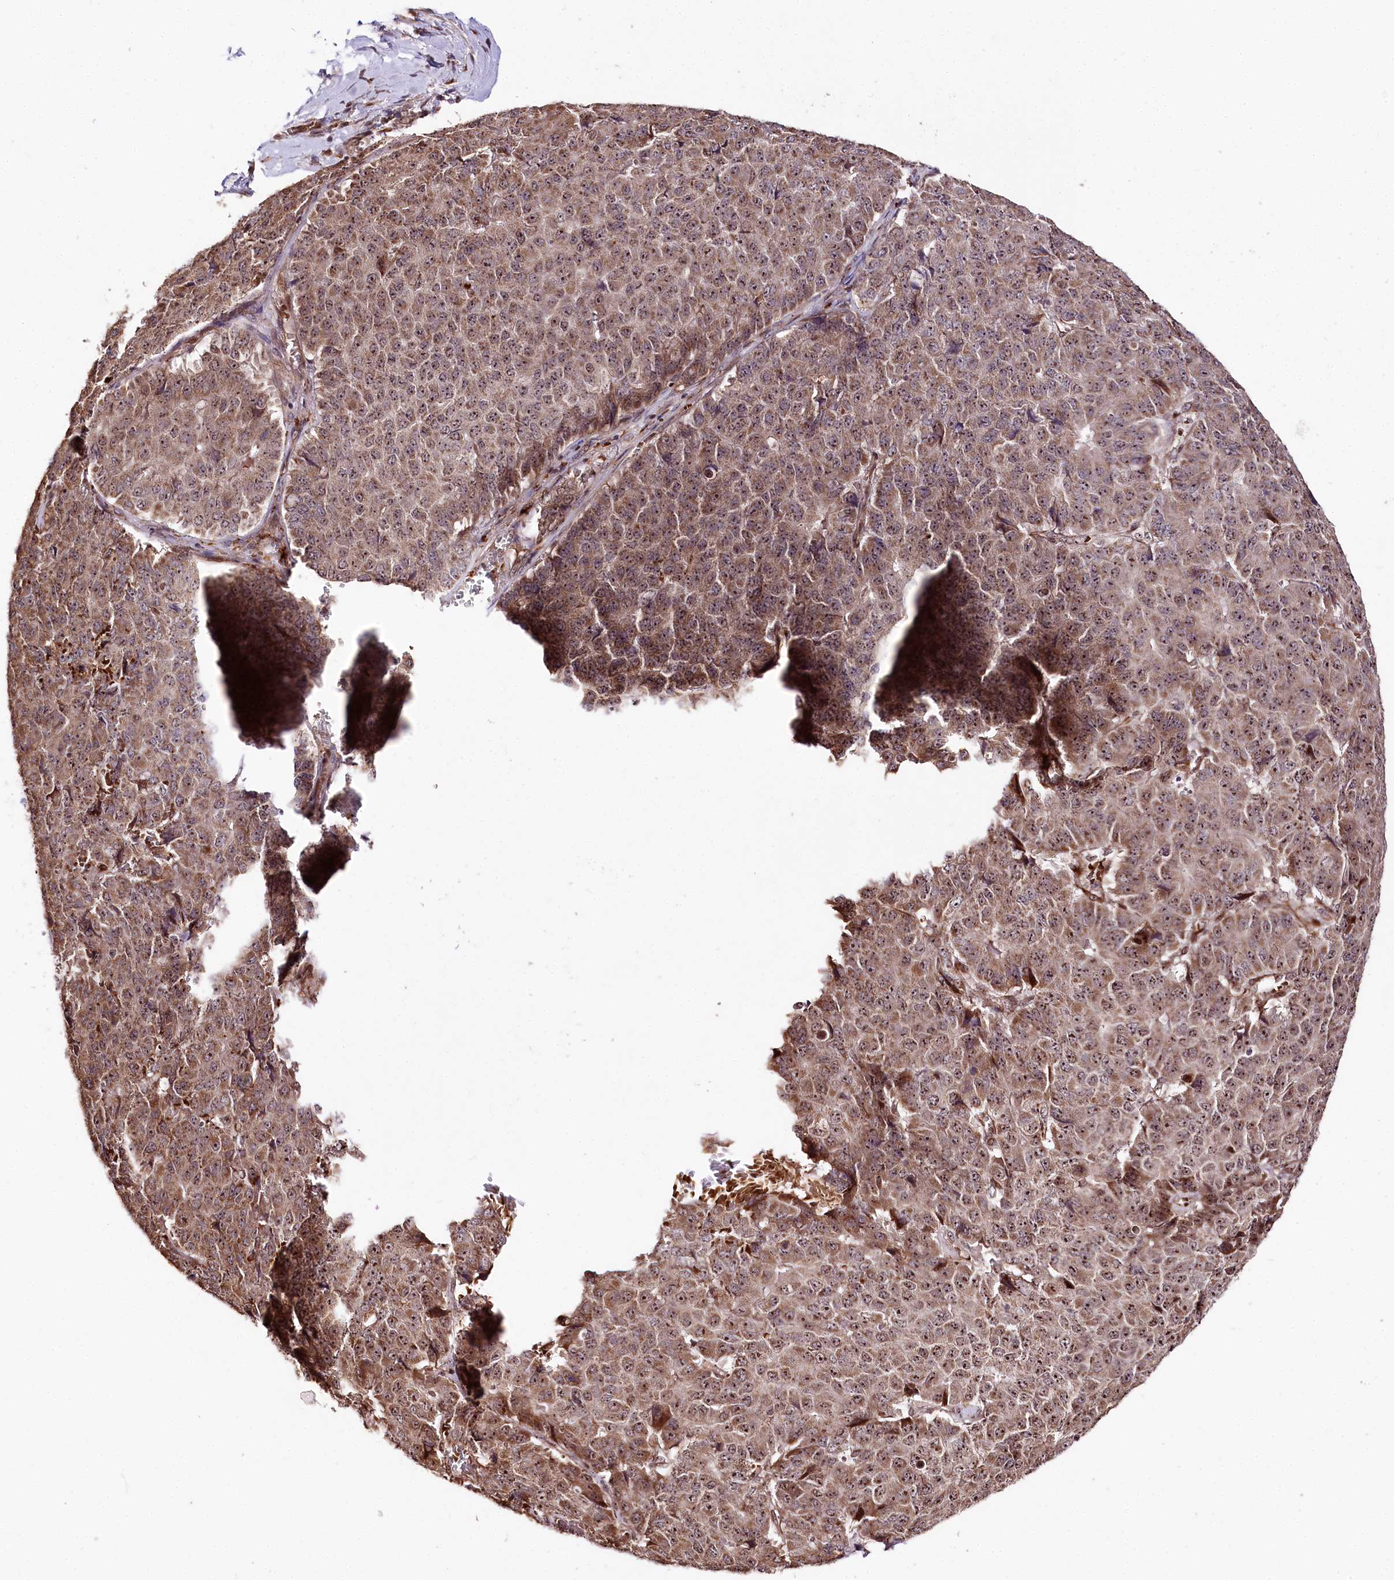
{"staining": {"intensity": "moderate", "quantity": ">75%", "location": "cytoplasmic/membranous,nuclear"}, "tissue": "pancreatic cancer", "cell_type": "Tumor cells", "image_type": "cancer", "snomed": [{"axis": "morphology", "description": "Adenocarcinoma, NOS"}, {"axis": "topography", "description": "Pancreas"}], "caption": "Human pancreatic adenocarcinoma stained with a protein marker shows moderate staining in tumor cells.", "gene": "DMP1", "patient": {"sex": "male", "age": 50}}